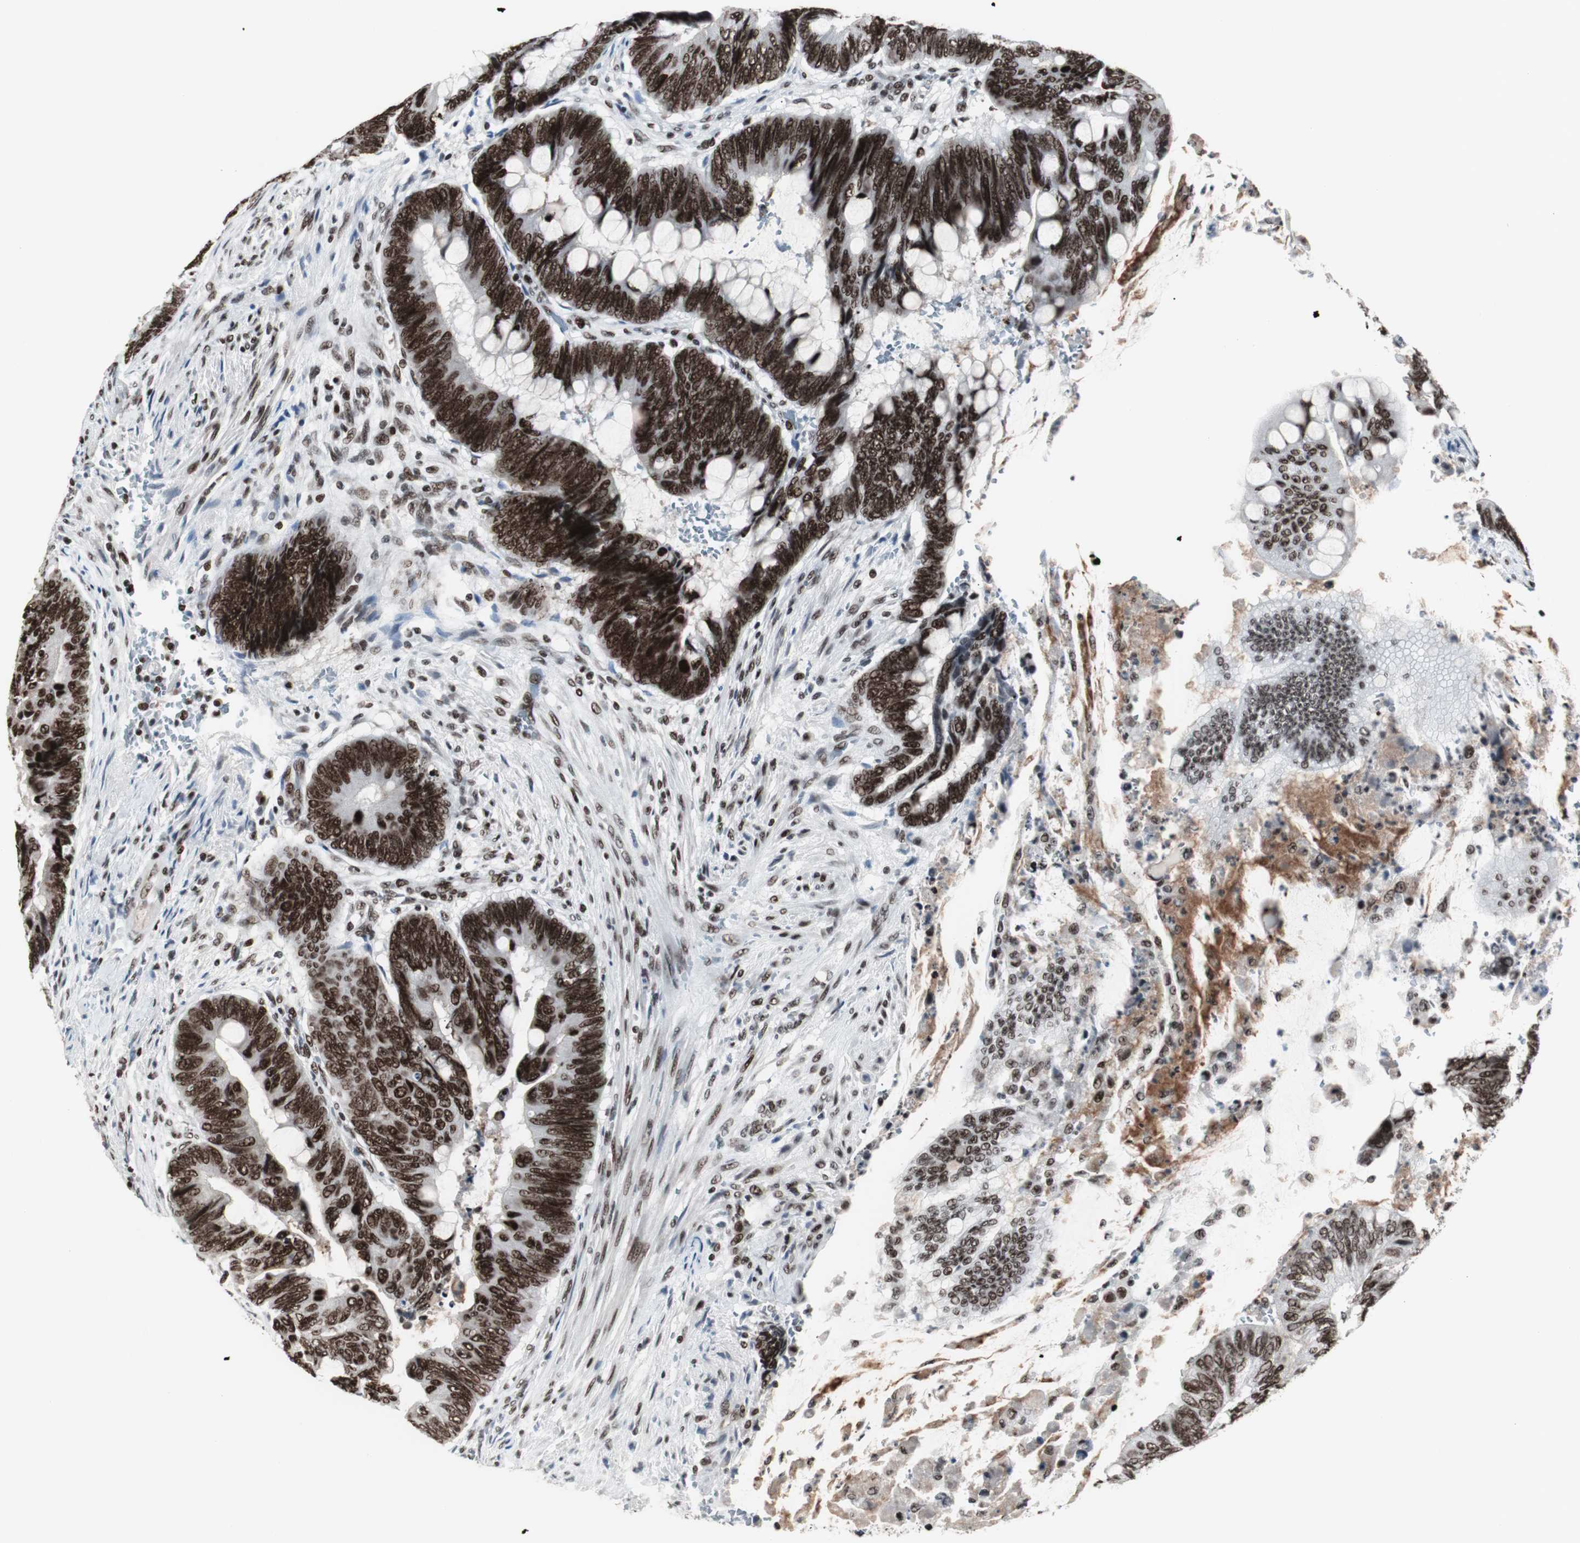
{"staining": {"intensity": "strong", "quantity": ">75%", "location": "nuclear"}, "tissue": "colorectal cancer", "cell_type": "Tumor cells", "image_type": "cancer", "snomed": [{"axis": "morphology", "description": "Normal tissue, NOS"}, {"axis": "morphology", "description": "Adenocarcinoma, NOS"}, {"axis": "topography", "description": "Rectum"}], "caption": "Protein expression analysis of adenocarcinoma (colorectal) shows strong nuclear positivity in about >75% of tumor cells. (DAB IHC with brightfield microscopy, high magnification).", "gene": "XRCC1", "patient": {"sex": "male", "age": 92}}